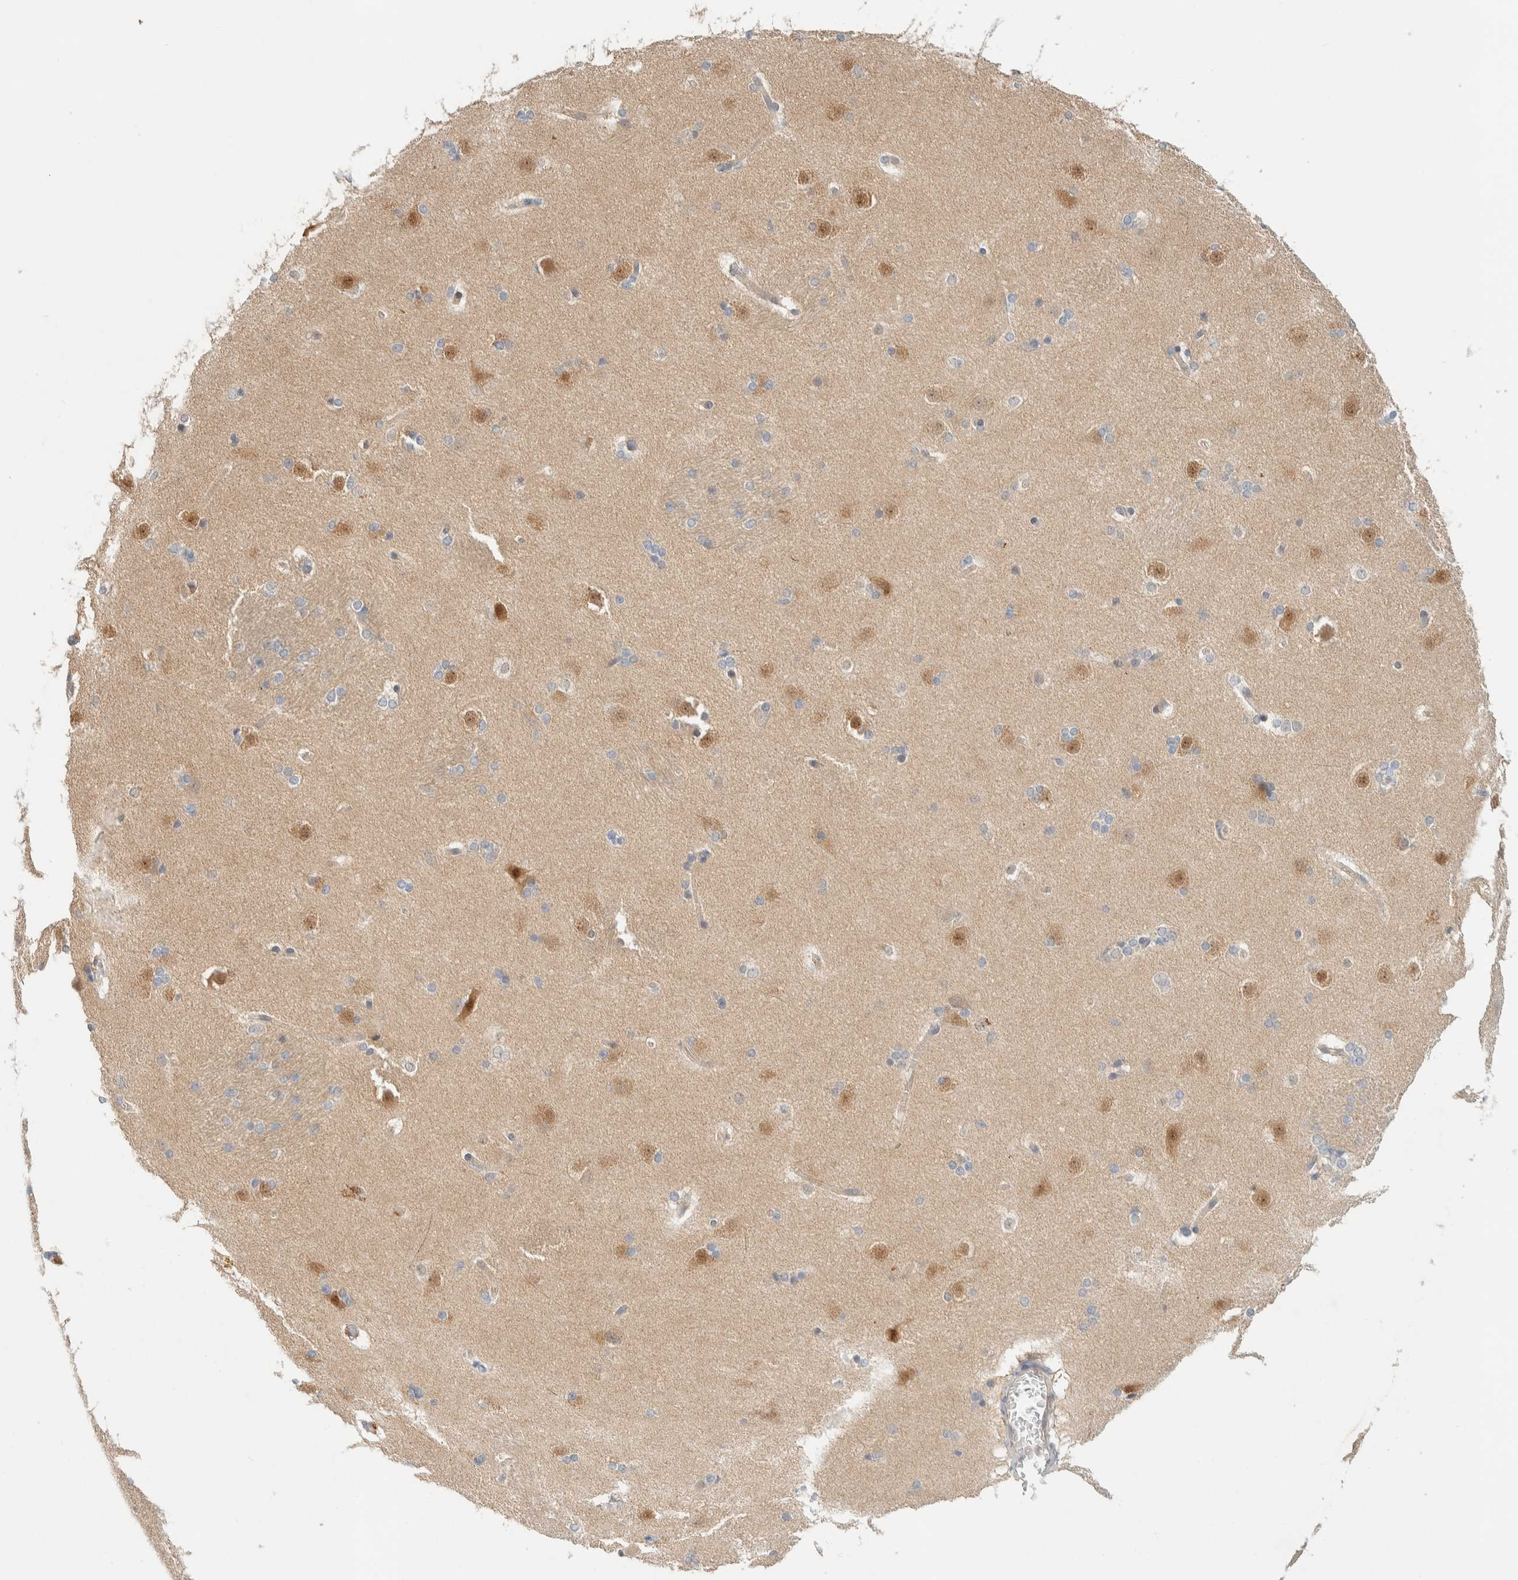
{"staining": {"intensity": "negative", "quantity": "none", "location": "none"}, "tissue": "caudate", "cell_type": "Glial cells", "image_type": "normal", "snomed": [{"axis": "morphology", "description": "Normal tissue, NOS"}, {"axis": "topography", "description": "Lateral ventricle wall"}], "caption": "Glial cells are negative for protein expression in benign human caudate. (DAB (3,3'-diaminobenzidine) immunohistochemistry (IHC) with hematoxylin counter stain).", "gene": "GCLM", "patient": {"sex": "female", "age": 19}}